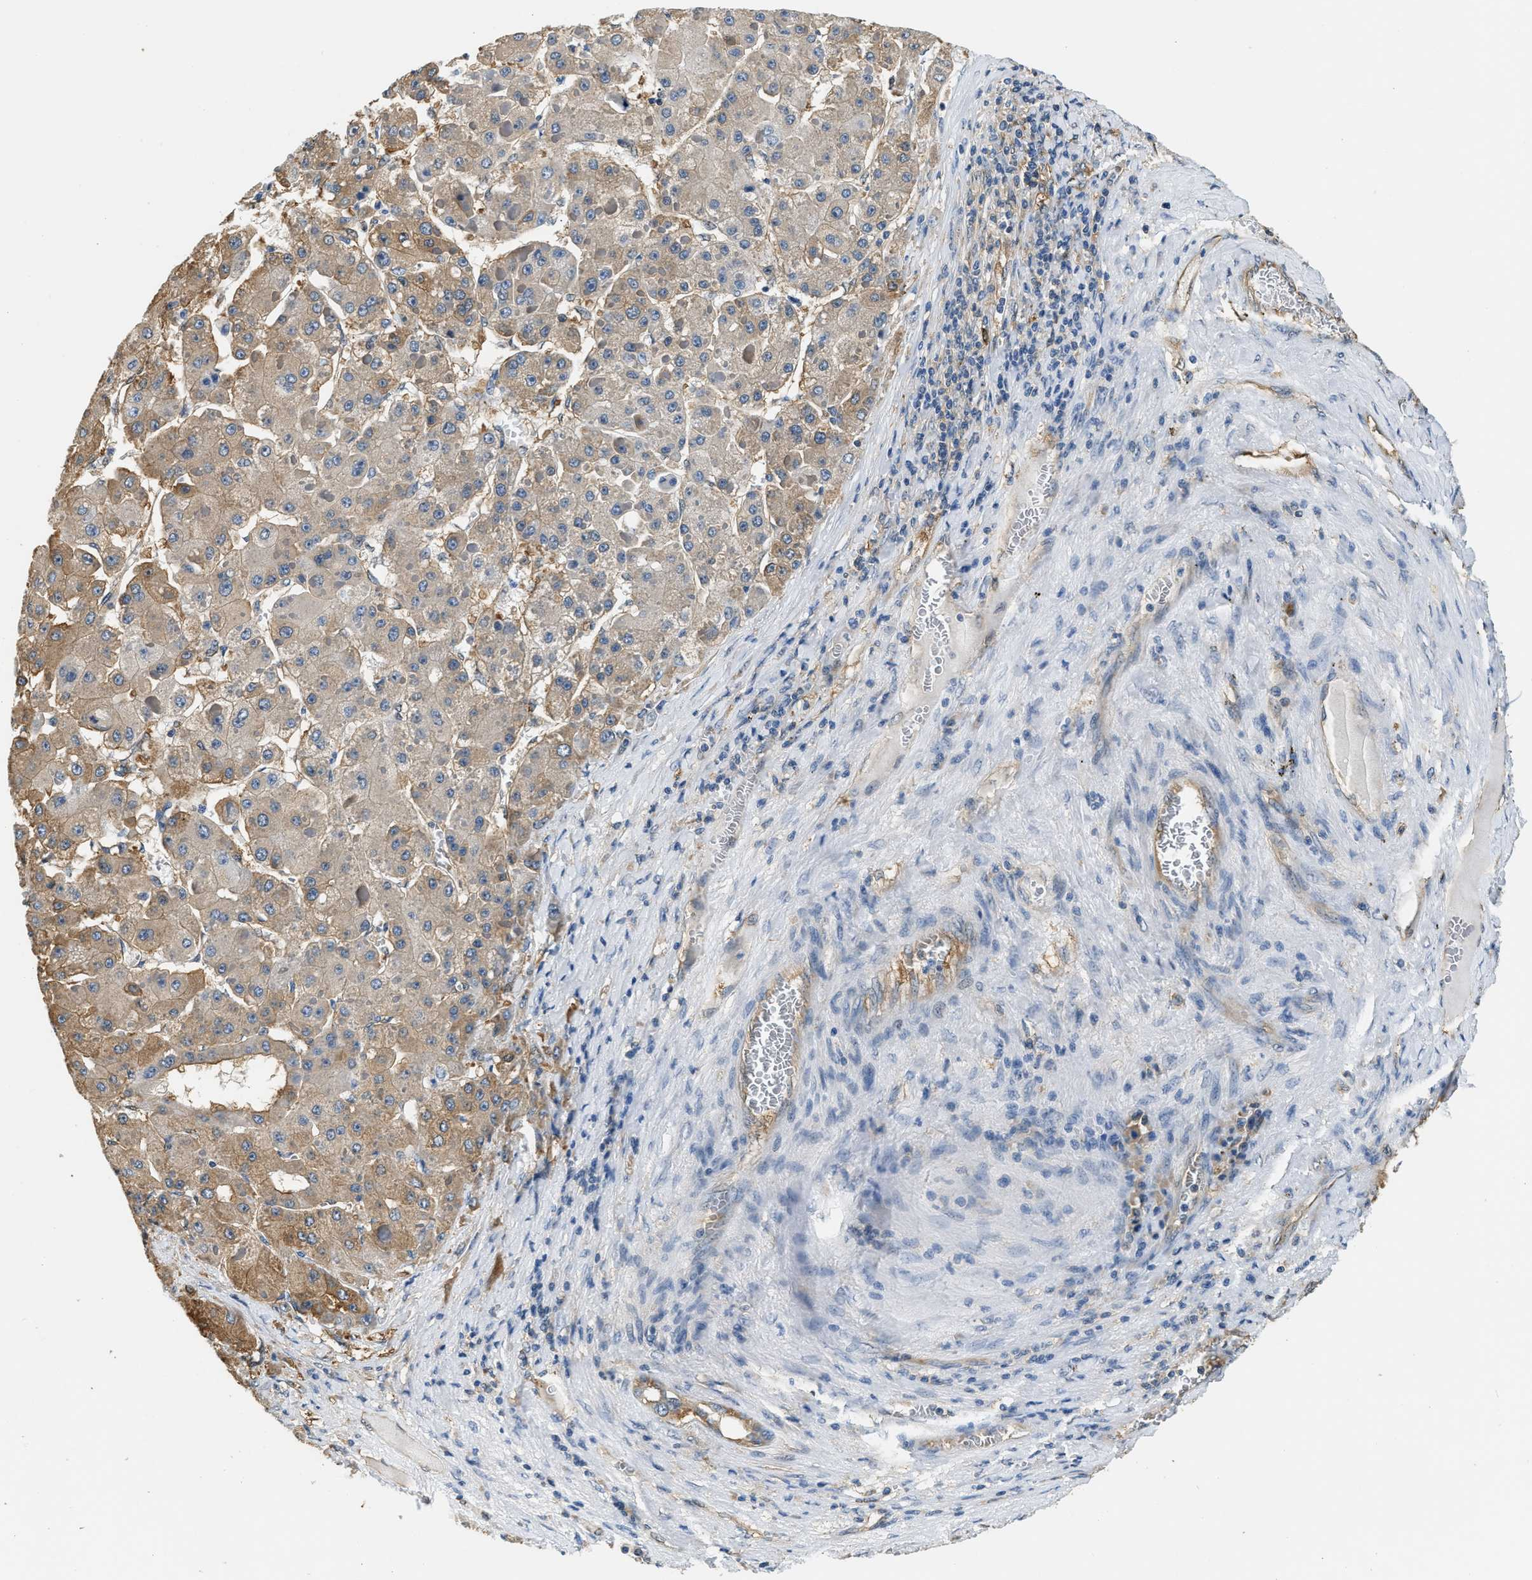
{"staining": {"intensity": "moderate", "quantity": ">75%", "location": "cytoplasmic/membranous"}, "tissue": "liver cancer", "cell_type": "Tumor cells", "image_type": "cancer", "snomed": [{"axis": "morphology", "description": "Carcinoma, Hepatocellular, NOS"}, {"axis": "topography", "description": "Liver"}], "caption": "Human hepatocellular carcinoma (liver) stained for a protein (brown) reveals moderate cytoplasmic/membranous positive positivity in approximately >75% of tumor cells.", "gene": "PPP2R1B", "patient": {"sex": "female", "age": 73}}